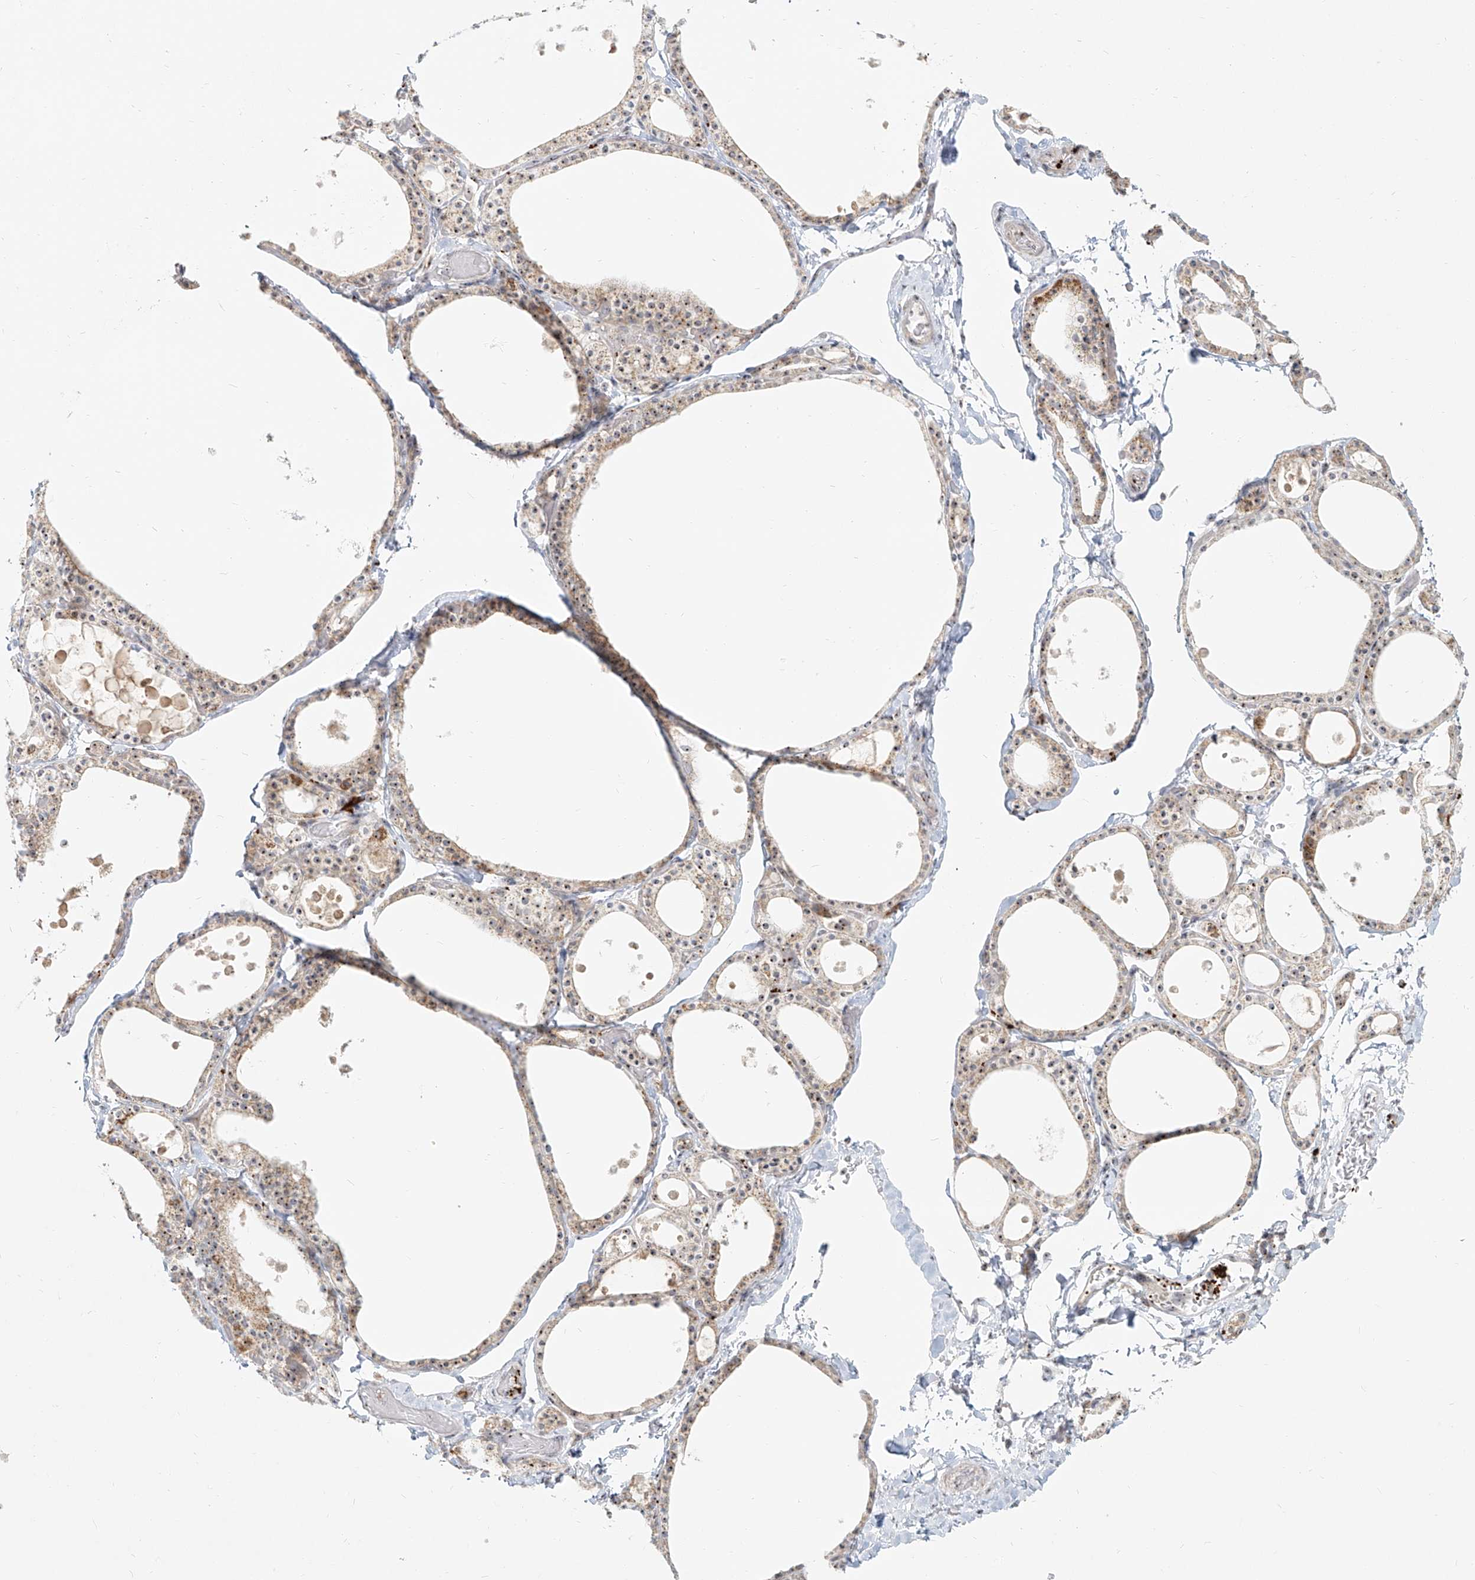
{"staining": {"intensity": "moderate", "quantity": "25%-75%", "location": "cytoplasmic/membranous,nuclear"}, "tissue": "thyroid gland", "cell_type": "Glandular cells", "image_type": "normal", "snomed": [{"axis": "morphology", "description": "Normal tissue, NOS"}, {"axis": "topography", "description": "Thyroid gland"}], "caption": "Immunohistochemical staining of benign thyroid gland exhibits 25%-75% levels of moderate cytoplasmic/membranous,nuclear protein positivity in approximately 25%-75% of glandular cells.", "gene": "BYSL", "patient": {"sex": "male", "age": 56}}